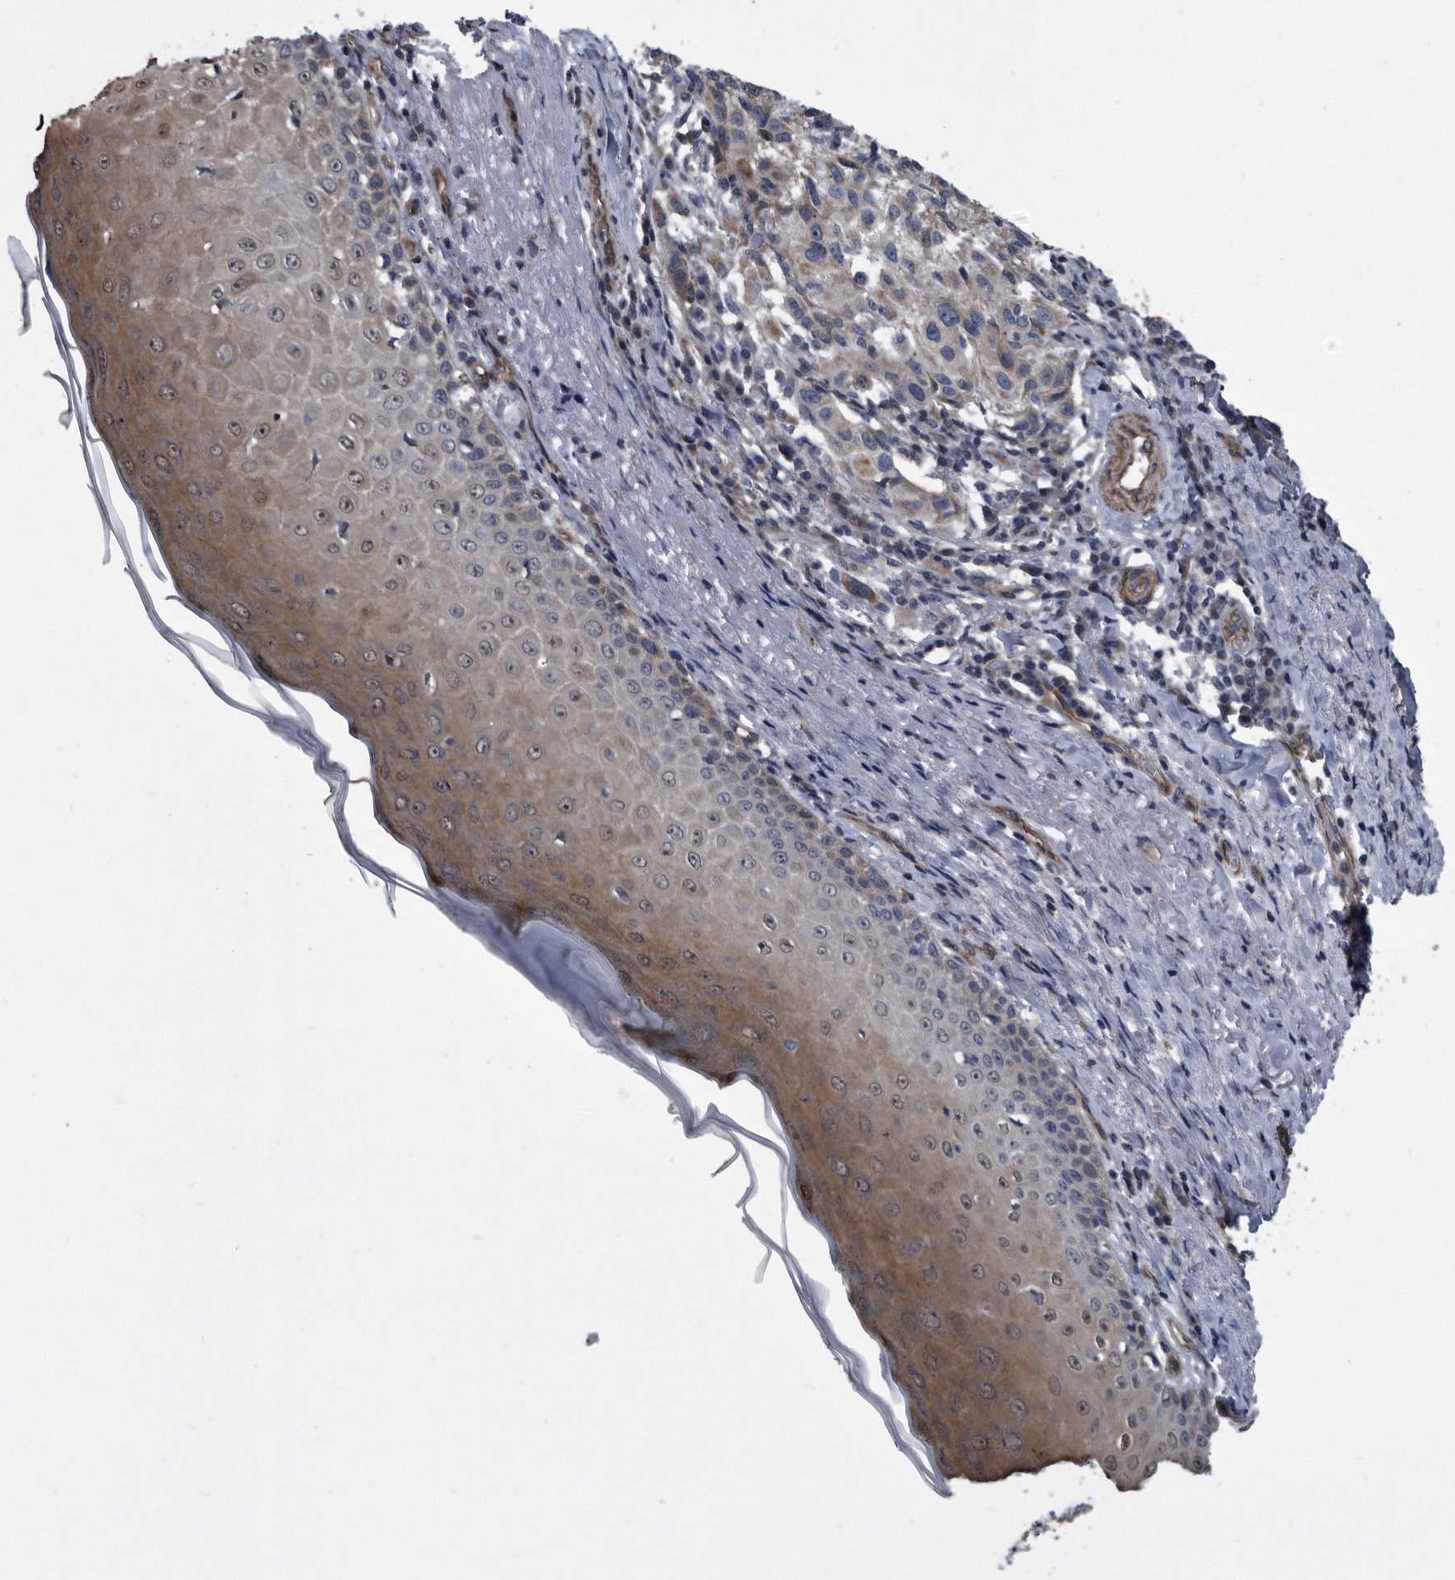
{"staining": {"intensity": "weak", "quantity": "<25%", "location": "cytoplasmic/membranous"}, "tissue": "melanoma", "cell_type": "Tumor cells", "image_type": "cancer", "snomed": [{"axis": "morphology", "description": "Necrosis, NOS"}, {"axis": "morphology", "description": "Malignant melanoma, NOS"}, {"axis": "topography", "description": "Skin"}], "caption": "This image is of malignant melanoma stained with IHC to label a protein in brown with the nuclei are counter-stained blue. There is no staining in tumor cells.", "gene": "ARMCX1", "patient": {"sex": "female", "age": 87}}